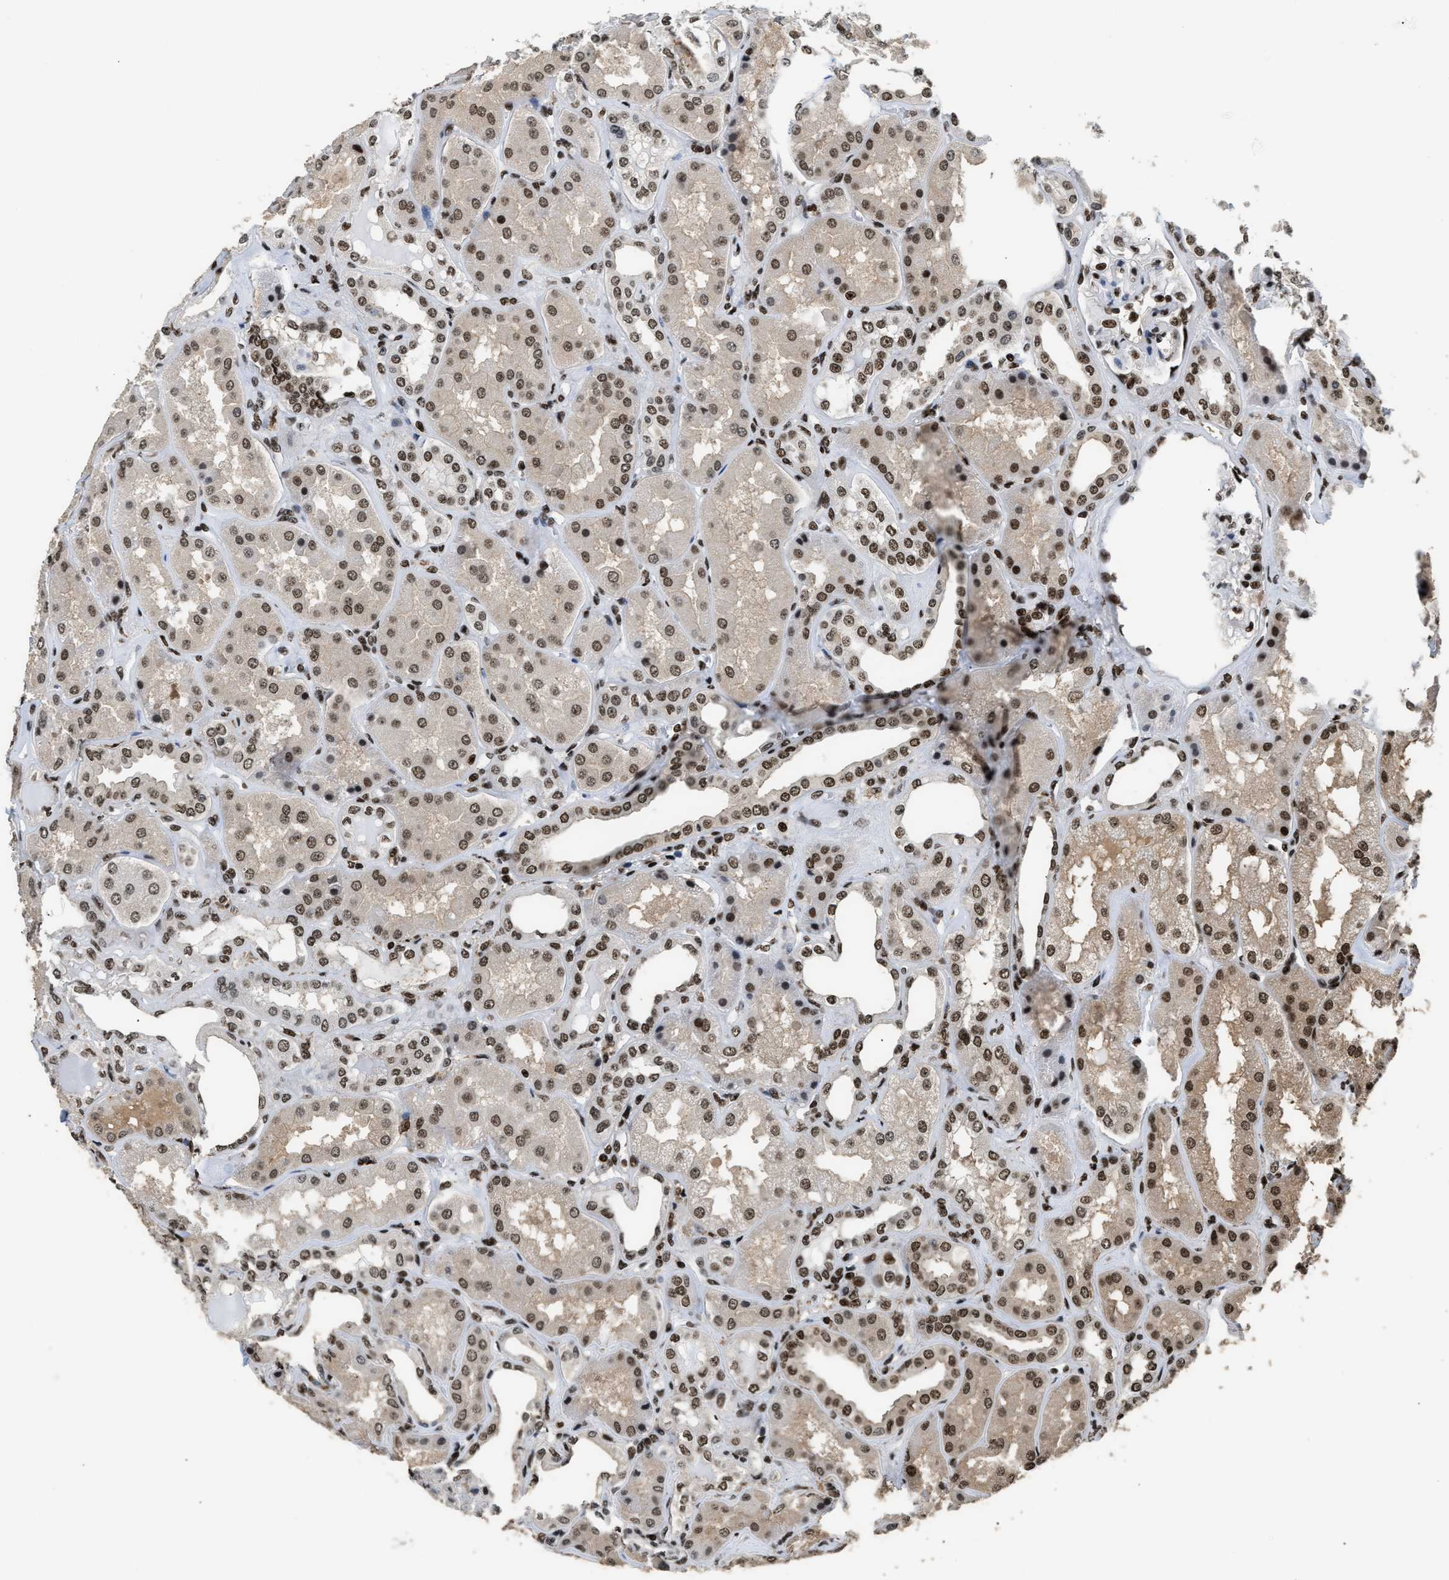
{"staining": {"intensity": "strong", "quantity": ">75%", "location": "cytoplasmic/membranous,nuclear"}, "tissue": "kidney", "cell_type": "Cells in tubules", "image_type": "normal", "snomed": [{"axis": "morphology", "description": "Normal tissue, NOS"}, {"axis": "topography", "description": "Kidney"}], "caption": "Protein analysis of unremarkable kidney exhibits strong cytoplasmic/membranous,nuclear staining in about >75% of cells in tubules. The staining was performed using DAB (3,3'-diaminobenzidine) to visualize the protein expression in brown, while the nuclei were stained in blue with hematoxylin (Magnification: 20x).", "gene": "RAD21", "patient": {"sex": "female", "age": 56}}